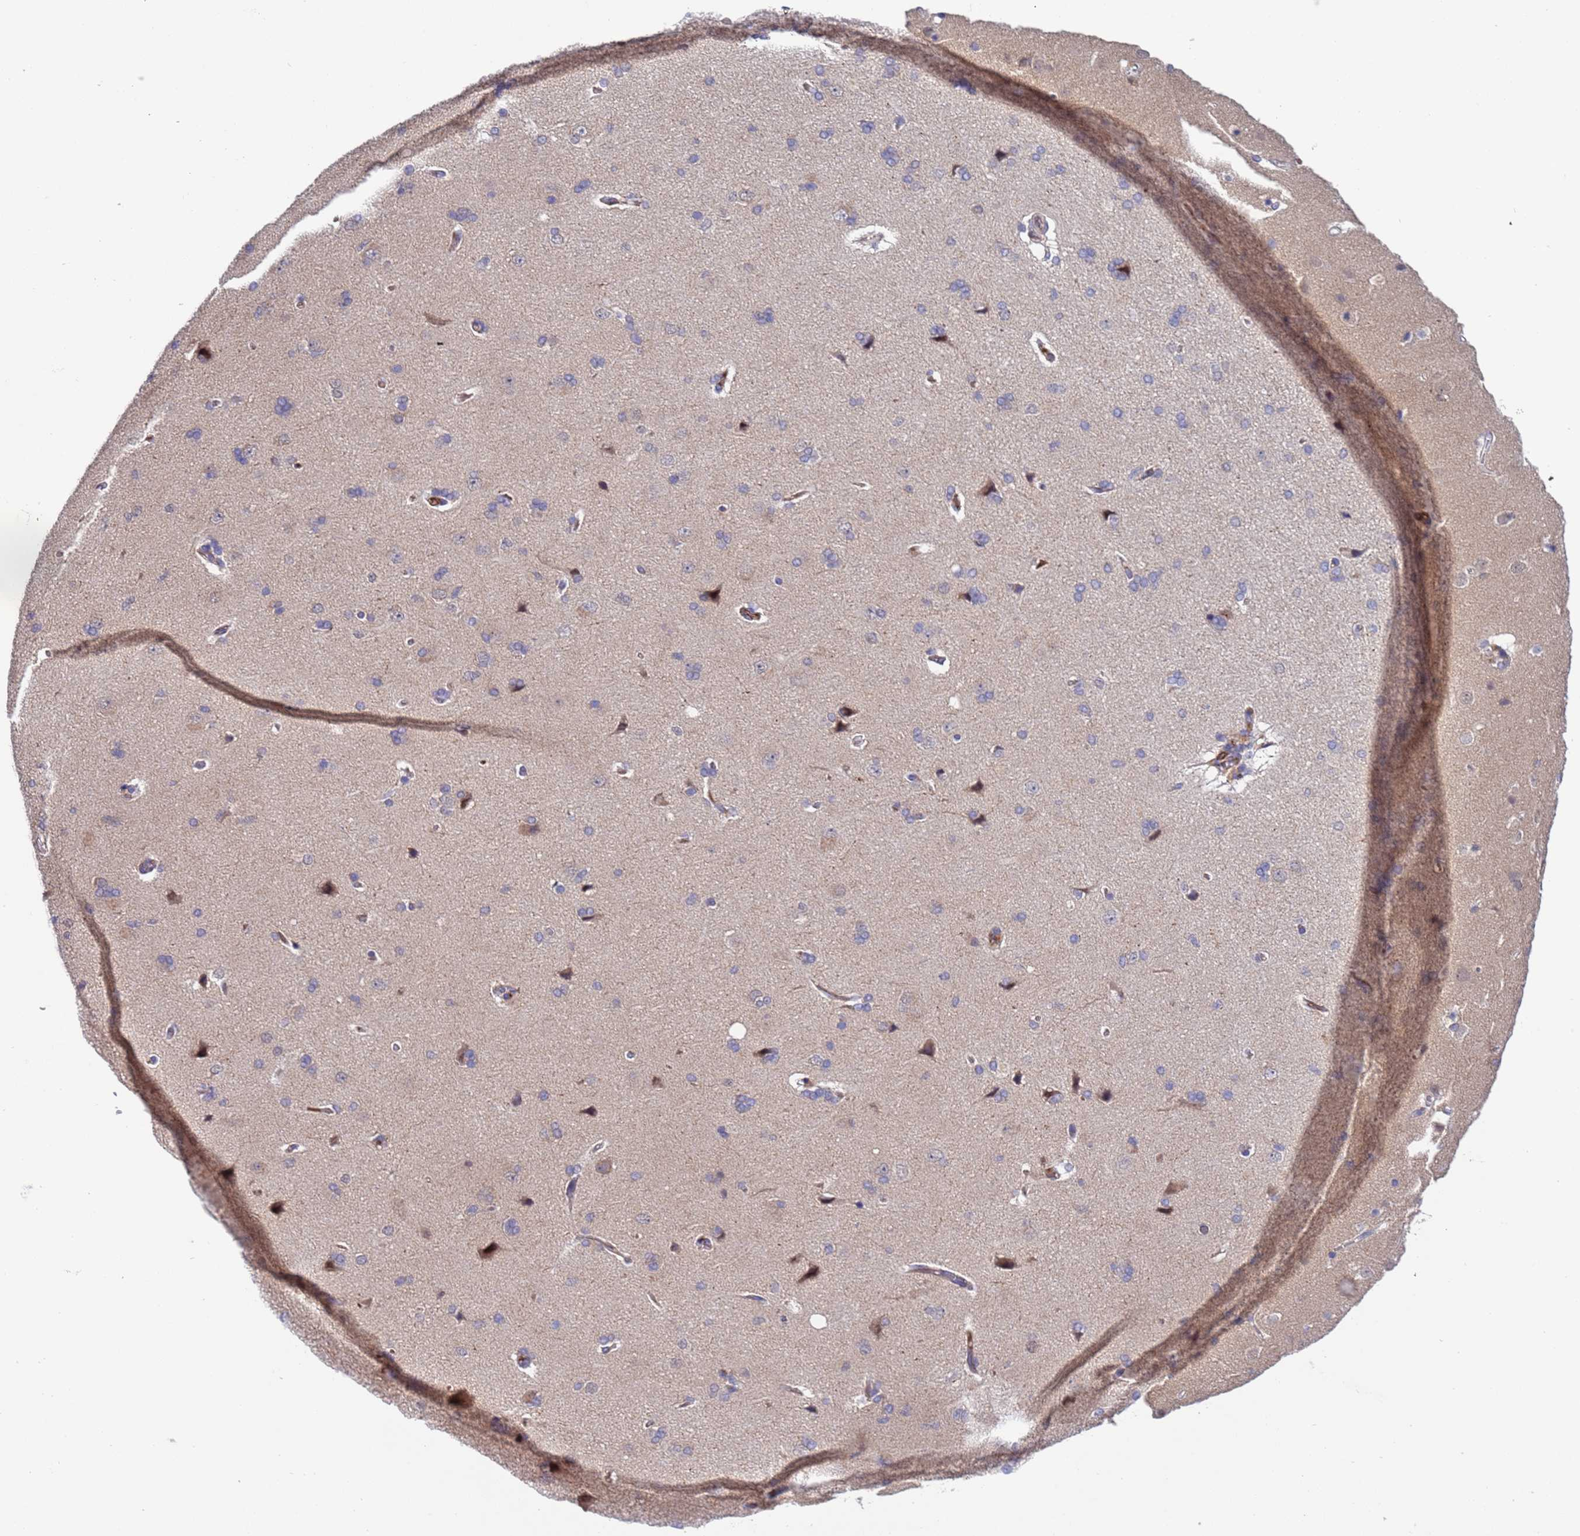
{"staining": {"intensity": "weak", "quantity": "<25%", "location": "cytoplasmic/membranous"}, "tissue": "cerebral cortex", "cell_type": "Endothelial cells", "image_type": "normal", "snomed": [{"axis": "morphology", "description": "Normal tissue, NOS"}, {"axis": "topography", "description": "Cerebral cortex"}], "caption": "High power microscopy micrograph of an immunohistochemistry (IHC) histopathology image of normal cerebral cortex, revealing no significant staining in endothelial cells.", "gene": "PARP16", "patient": {"sex": "male", "age": 62}}